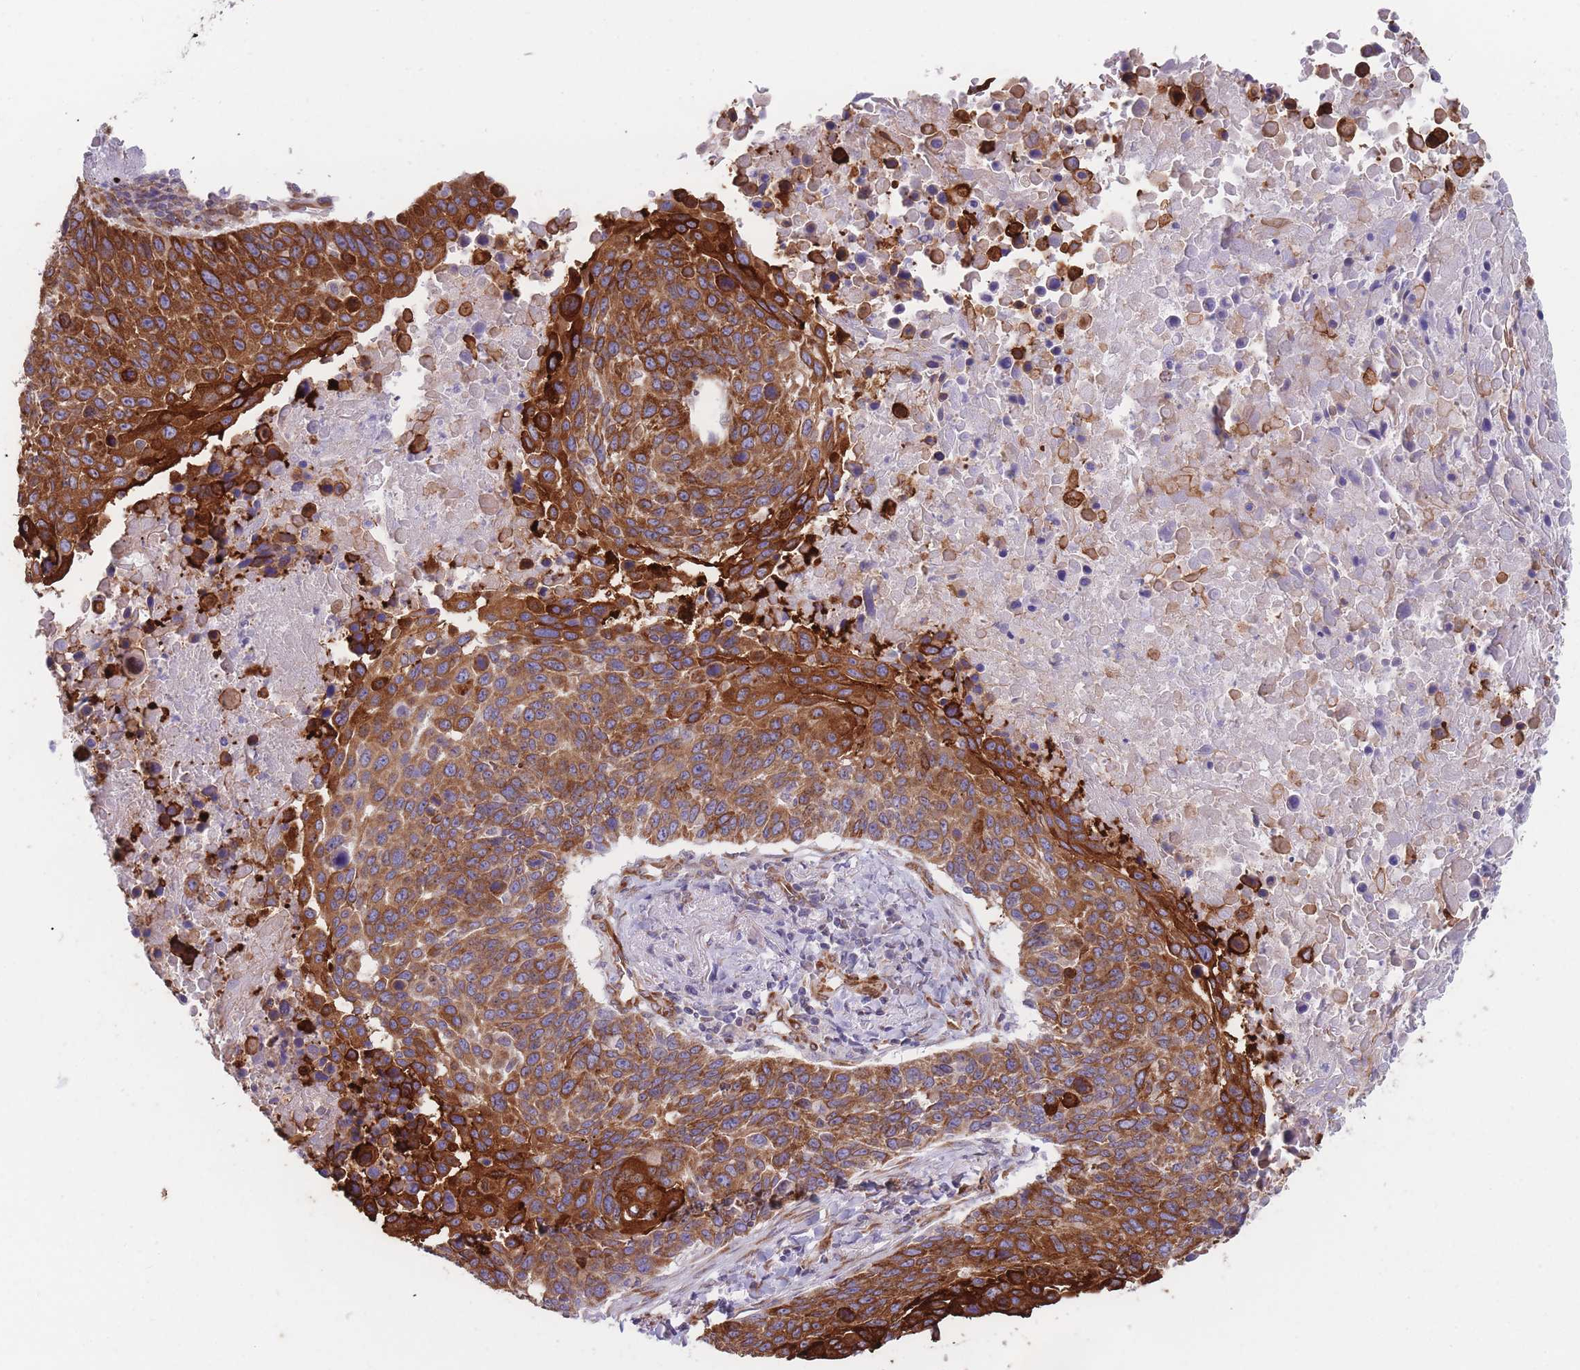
{"staining": {"intensity": "strong", "quantity": ">75%", "location": "cytoplasmic/membranous"}, "tissue": "lung cancer", "cell_type": "Tumor cells", "image_type": "cancer", "snomed": [{"axis": "morphology", "description": "Normal tissue, NOS"}, {"axis": "morphology", "description": "Squamous cell carcinoma, NOS"}, {"axis": "topography", "description": "Lymph node"}, {"axis": "topography", "description": "Lung"}], "caption": "Immunohistochemistry (IHC) (DAB (3,3'-diaminobenzidine)) staining of lung cancer shows strong cytoplasmic/membranous protein staining in about >75% of tumor cells.", "gene": "AK9", "patient": {"sex": "male", "age": 66}}